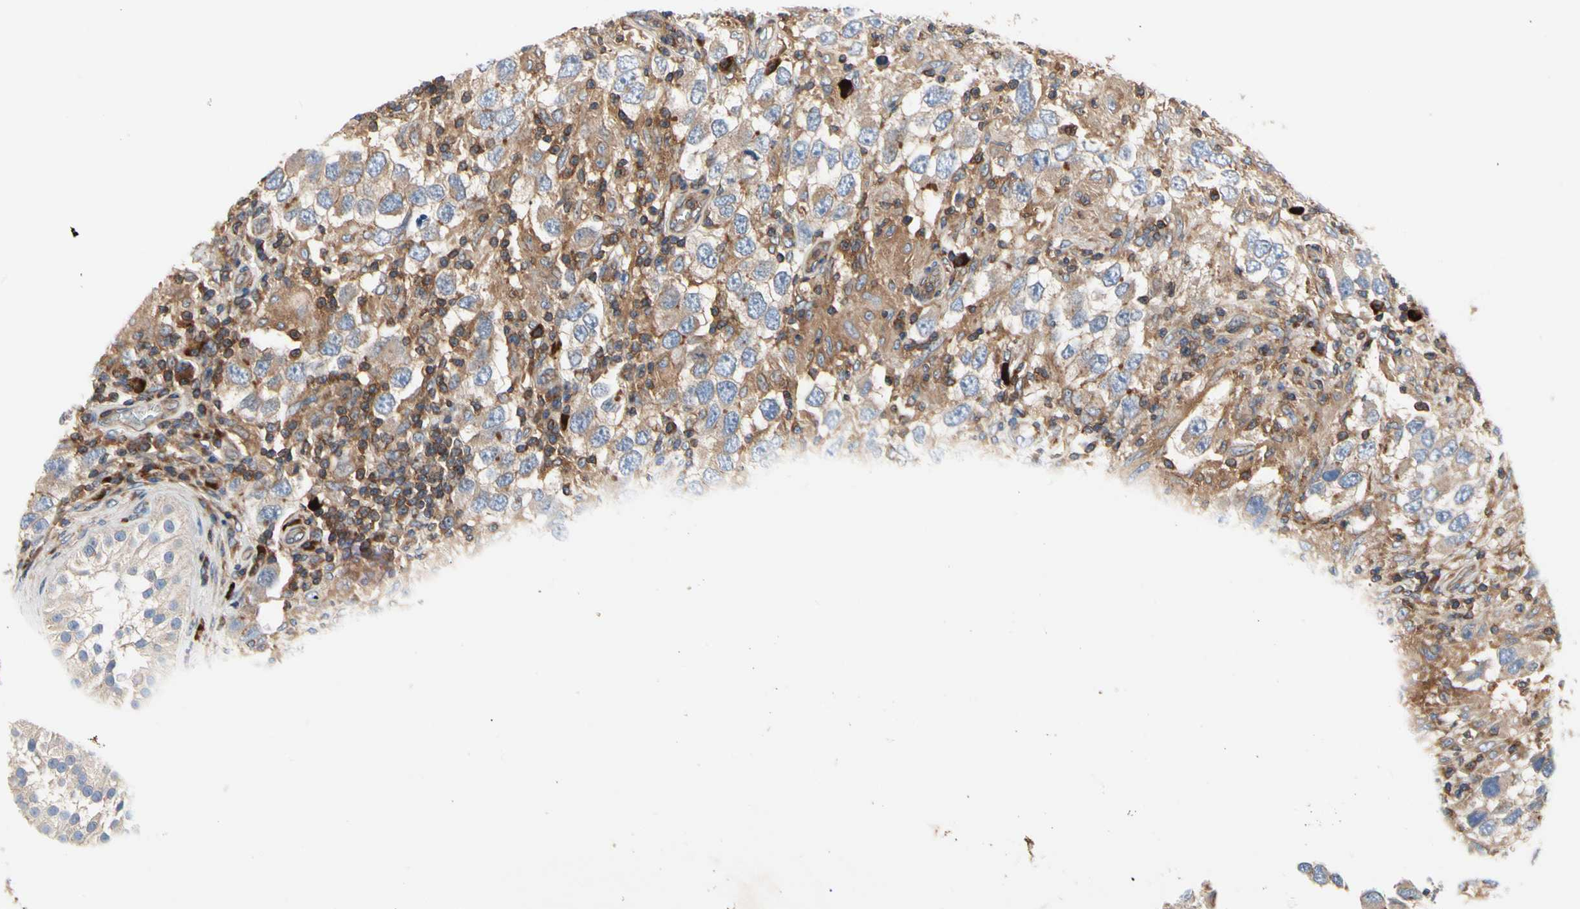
{"staining": {"intensity": "weak", "quantity": "25%-75%", "location": "cytoplasmic/membranous"}, "tissue": "testis cancer", "cell_type": "Tumor cells", "image_type": "cancer", "snomed": [{"axis": "morphology", "description": "Carcinoma, Embryonal, NOS"}, {"axis": "topography", "description": "Testis"}], "caption": "Testis embryonal carcinoma tissue shows weak cytoplasmic/membranous expression in about 25%-75% of tumor cells, visualized by immunohistochemistry.", "gene": "ROCK1", "patient": {"sex": "male", "age": 21}}